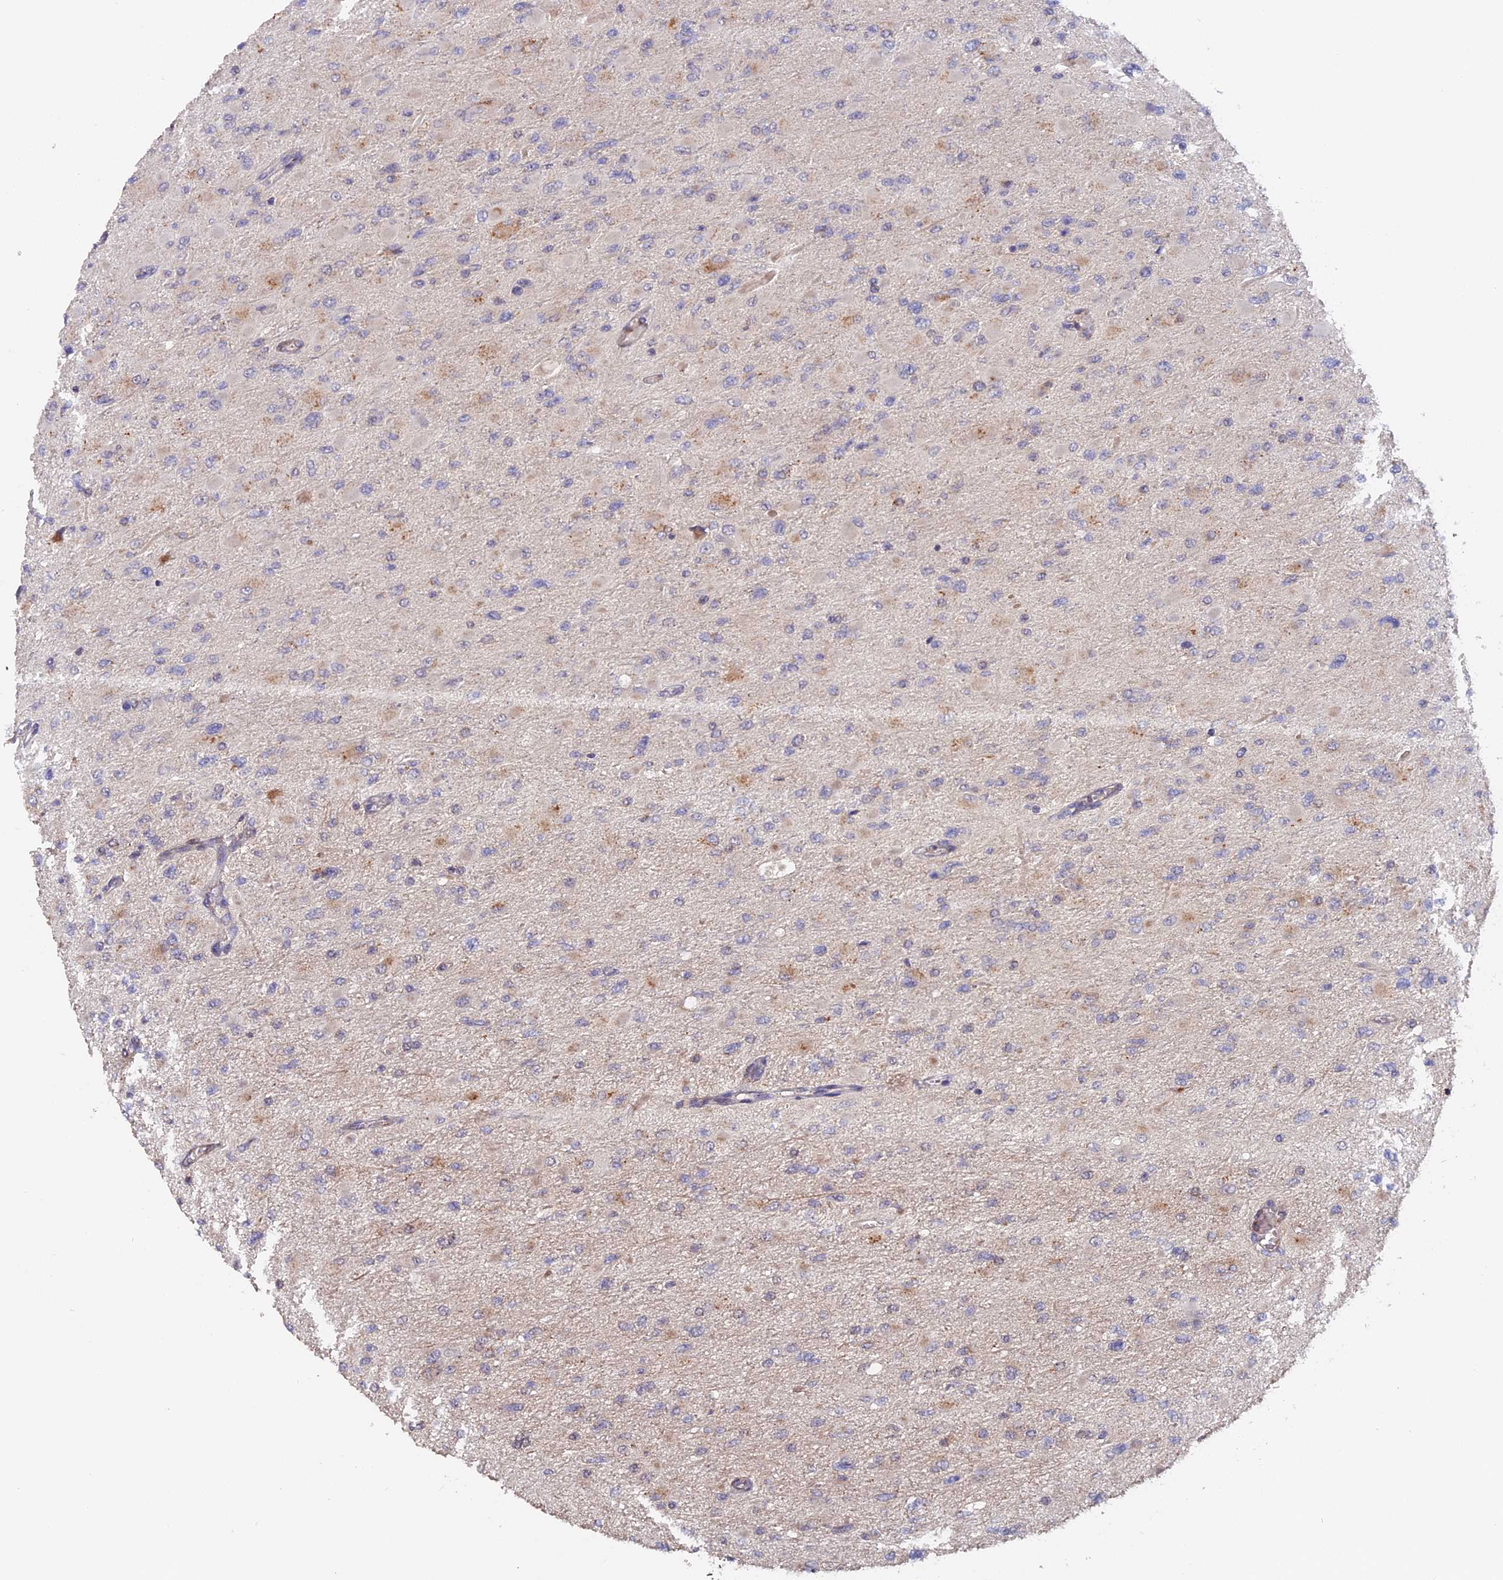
{"staining": {"intensity": "negative", "quantity": "none", "location": "none"}, "tissue": "glioma", "cell_type": "Tumor cells", "image_type": "cancer", "snomed": [{"axis": "morphology", "description": "Glioma, malignant, High grade"}, {"axis": "topography", "description": "Cerebral cortex"}], "caption": "This is an immunohistochemistry (IHC) histopathology image of malignant glioma (high-grade). There is no expression in tumor cells.", "gene": "TANGO6", "patient": {"sex": "female", "age": 36}}